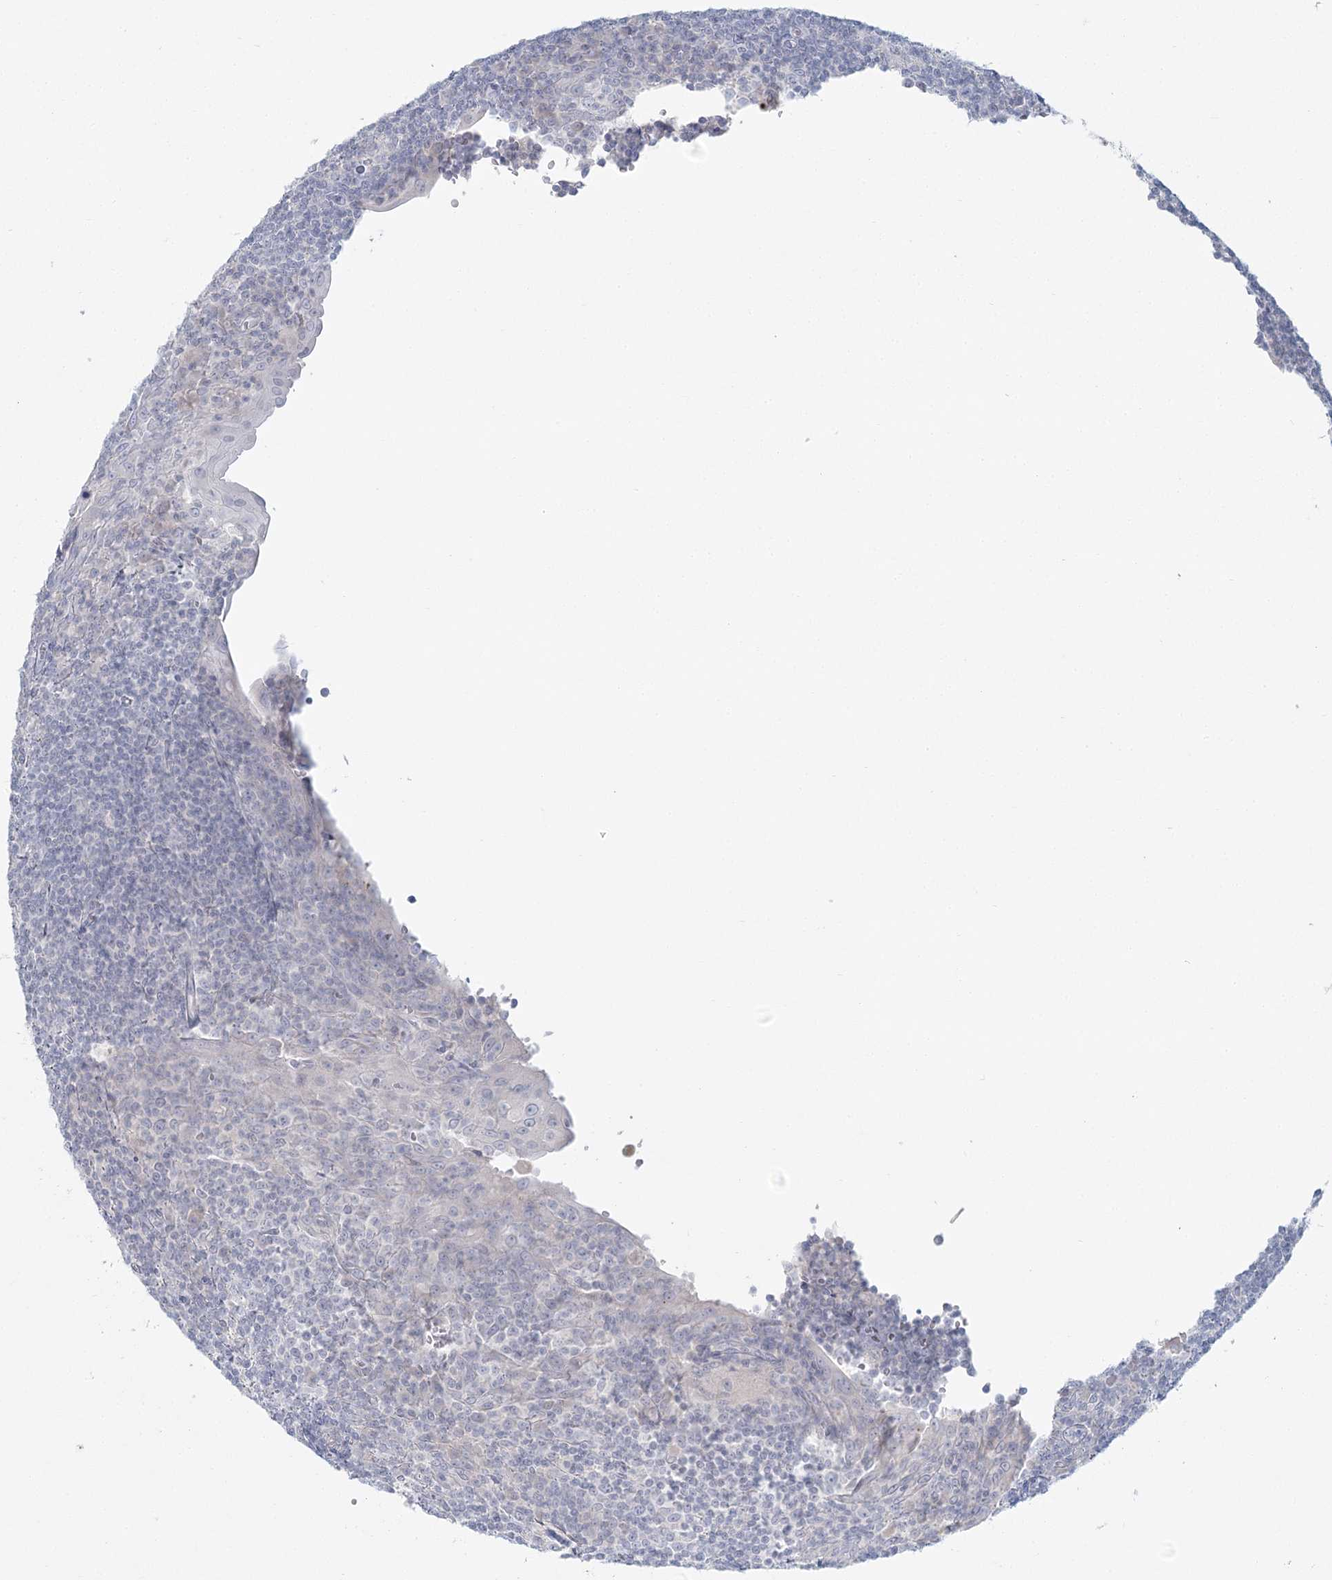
{"staining": {"intensity": "negative", "quantity": "none", "location": "none"}, "tissue": "tonsil", "cell_type": "Germinal center cells", "image_type": "normal", "snomed": [{"axis": "morphology", "description": "Normal tissue, NOS"}, {"axis": "topography", "description": "Tonsil"}], "caption": "This is a micrograph of IHC staining of benign tonsil, which shows no positivity in germinal center cells. Brightfield microscopy of IHC stained with DAB (3,3'-diaminobenzidine) (brown) and hematoxylin (blue), captured at high magnification.", "gene": "DMGDH", "patient": {"sex": "male", "age": 37}}